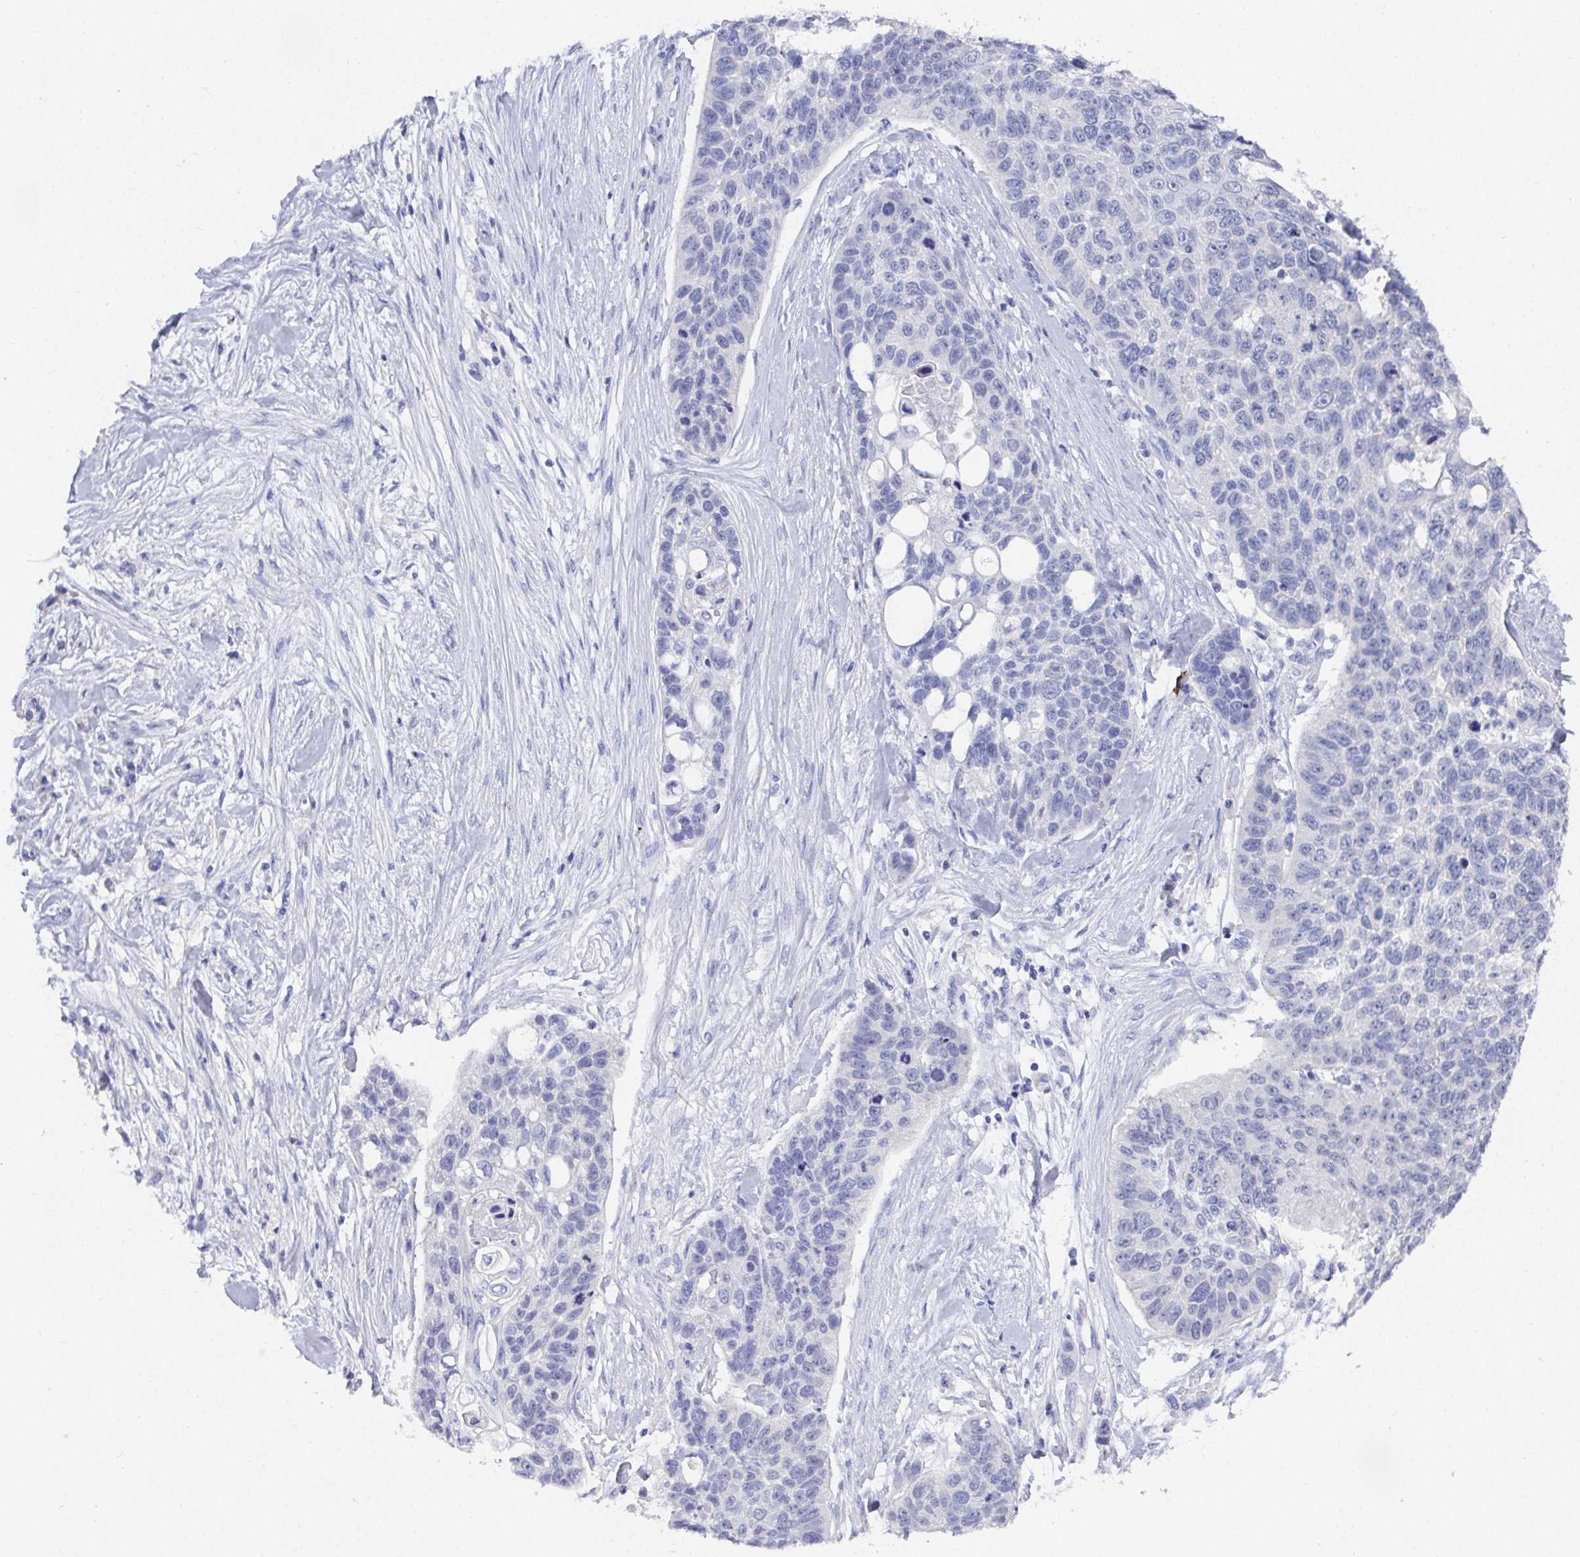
{"staining": {"intensity": "negative", "quantity": "none", "location": "none"}, "tissue": "lung cancer", "cell_type": "Tumor cells", "image_type": "cancer", "snomed": [{"axis": "morphology", "description": "Squamous cell carcinoma, NOS"}, {"axis": "topography", "description": "Lung"}], "caption": "This is a histopathology image of immunohistochemistry staining of lung squamous cell carcinoma, which shows no positivity in tumor cells.", "gene": "GRIA1", "patient": {"sex": "male", "age": 62}}